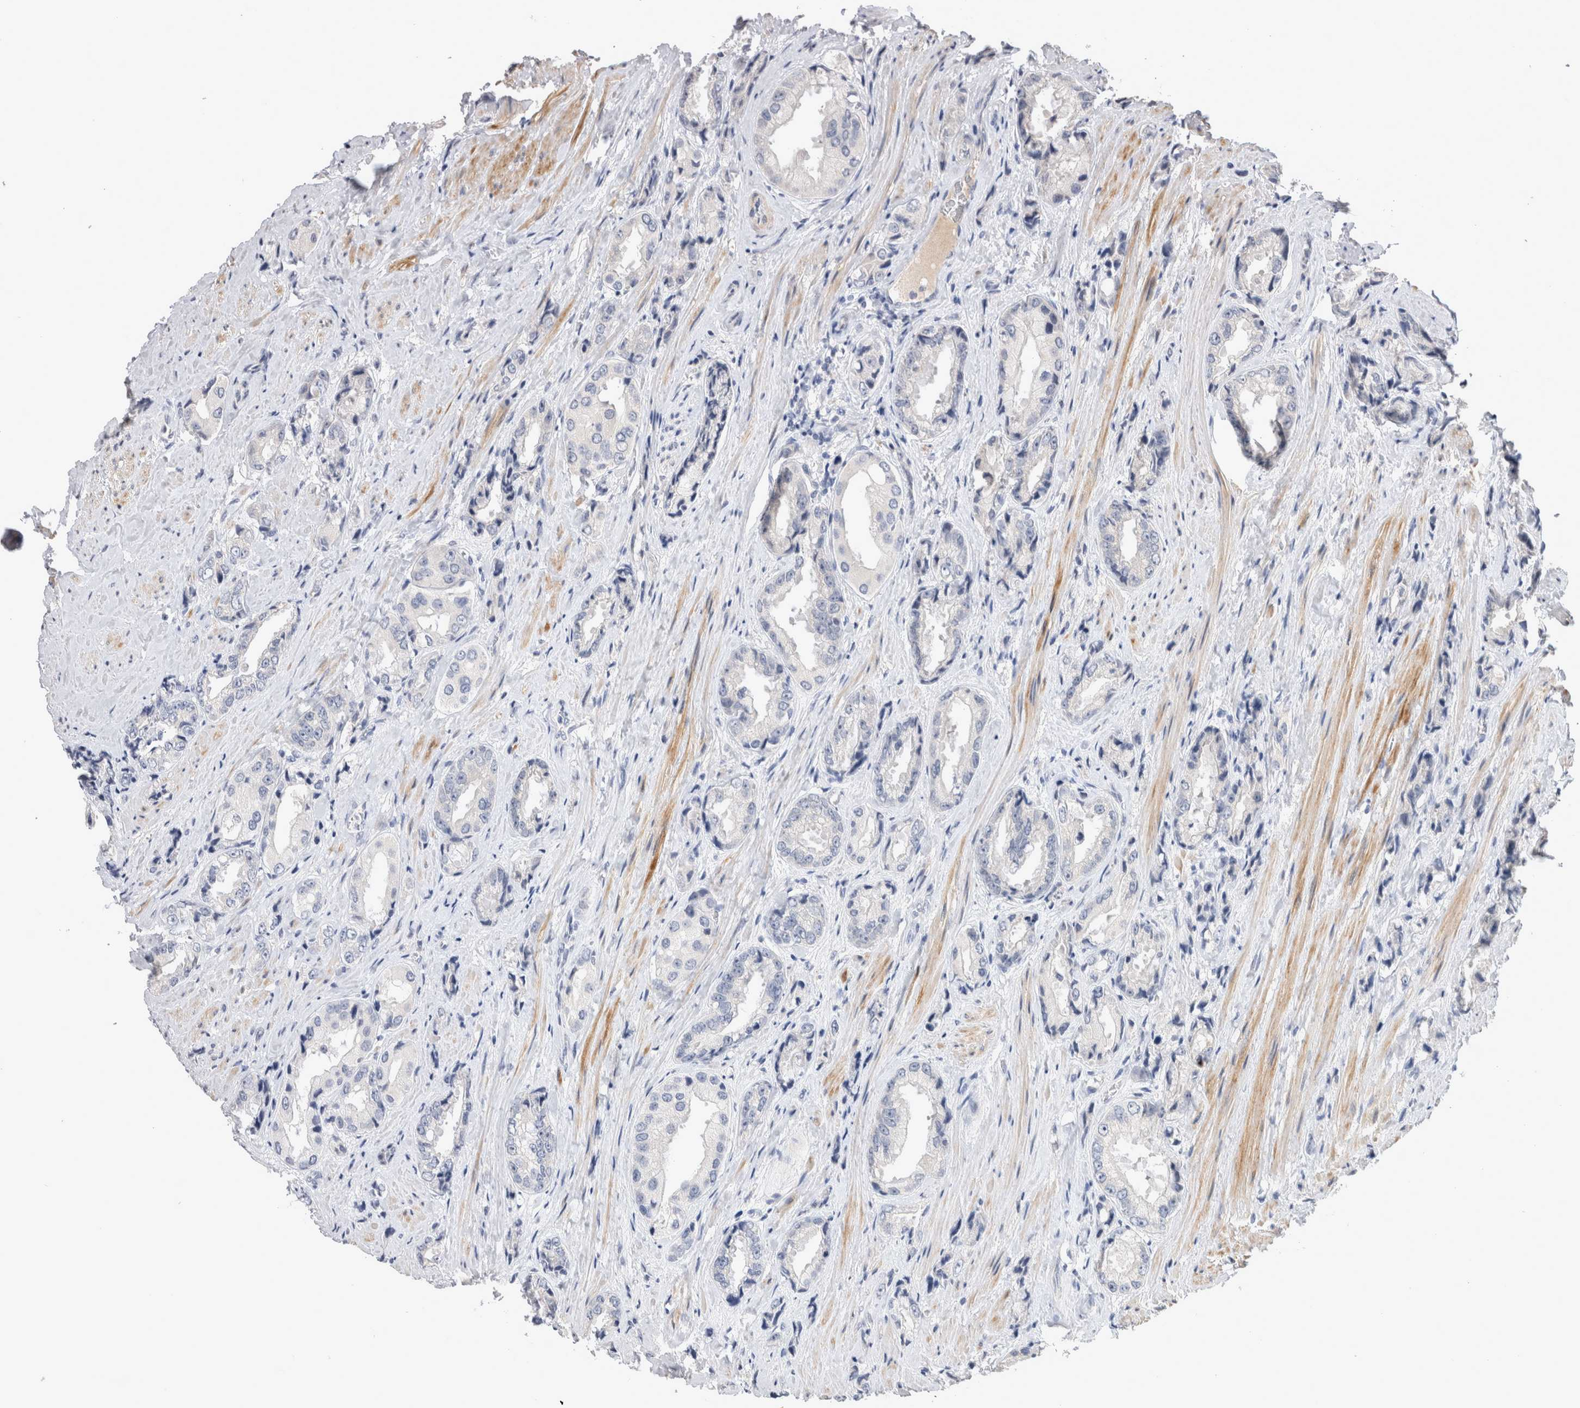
{"staining": {"intensity": "negative", "quantity": "none", "location": "none"}, "tissue": "prostate cancer", "cell_type": "Tumor cells", "image_type": "cancer", "snomed": [{"axis": "morphology", "description": "Adenocarcinoma, High grade"}, {"axis": "topography", "description": "Prostate"}], "caption": "An immunohistochemistry image of adenocarcinoma (high-grade) (prostate) is shown. There is no staining in tumor cells of adenocarcinoma (high-grade) (prostate).", "gene": "CRYBG1", "patient": {"sex": "male", "age": 61}}